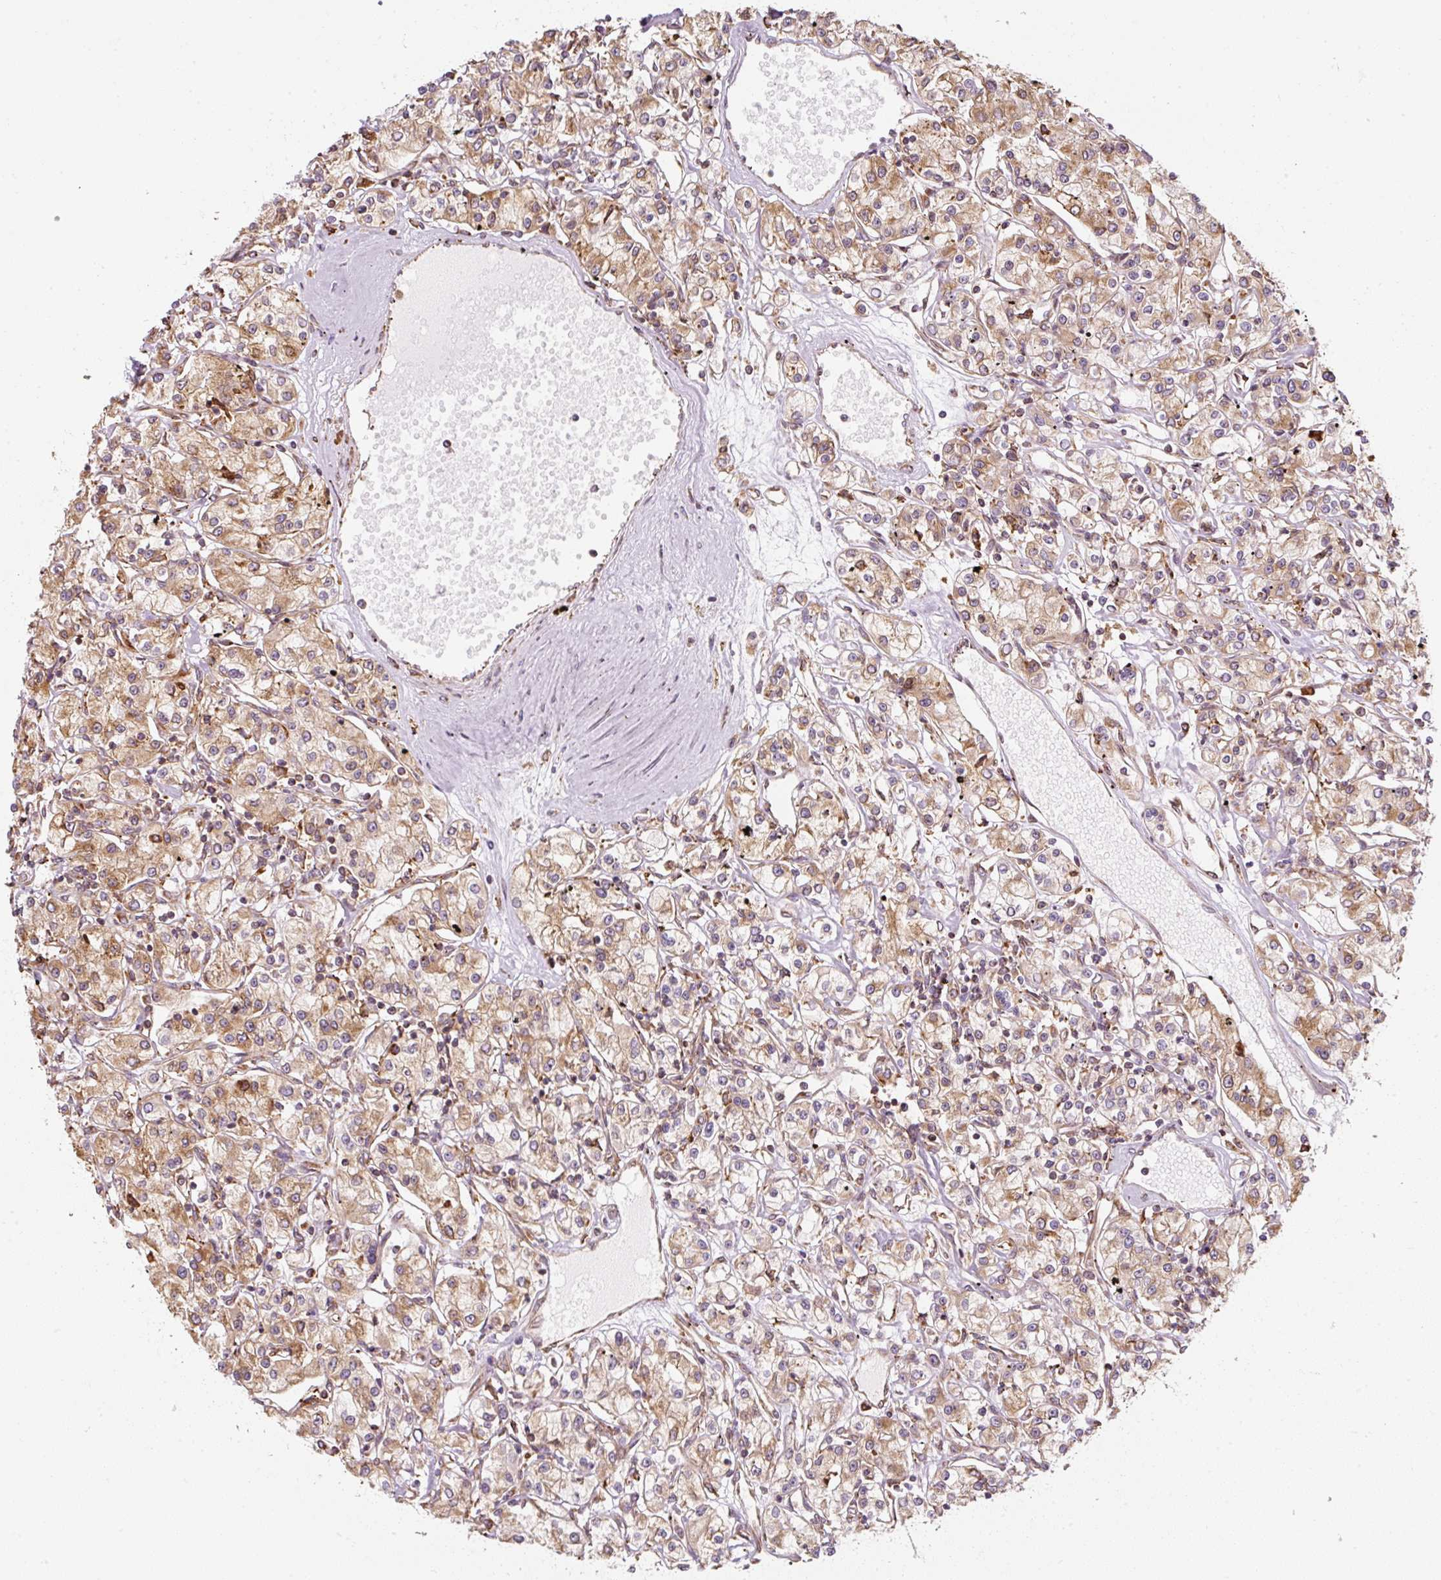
{"staining": {"intensity": "moderate", "quantity": ">75%", "location": "cytoplasmic/membranous"}, "tissue": "renal cancer", "cell_type": "Tumor cells", "image_type": "cancer", "snomed": [{"axis": "morphology", "description": "Adenocarcinoma, NOS"}, {"axis": "topography", "description": "Kidney"}], "caption": "Protein analysis of adenocarcinoma (renal) tissue reveals moderate cytoplasmic/membranous positivity in about >75% of tumor cells.", "gene": "PRKCSH", "patient": {"sex": "female", "age": 59}}